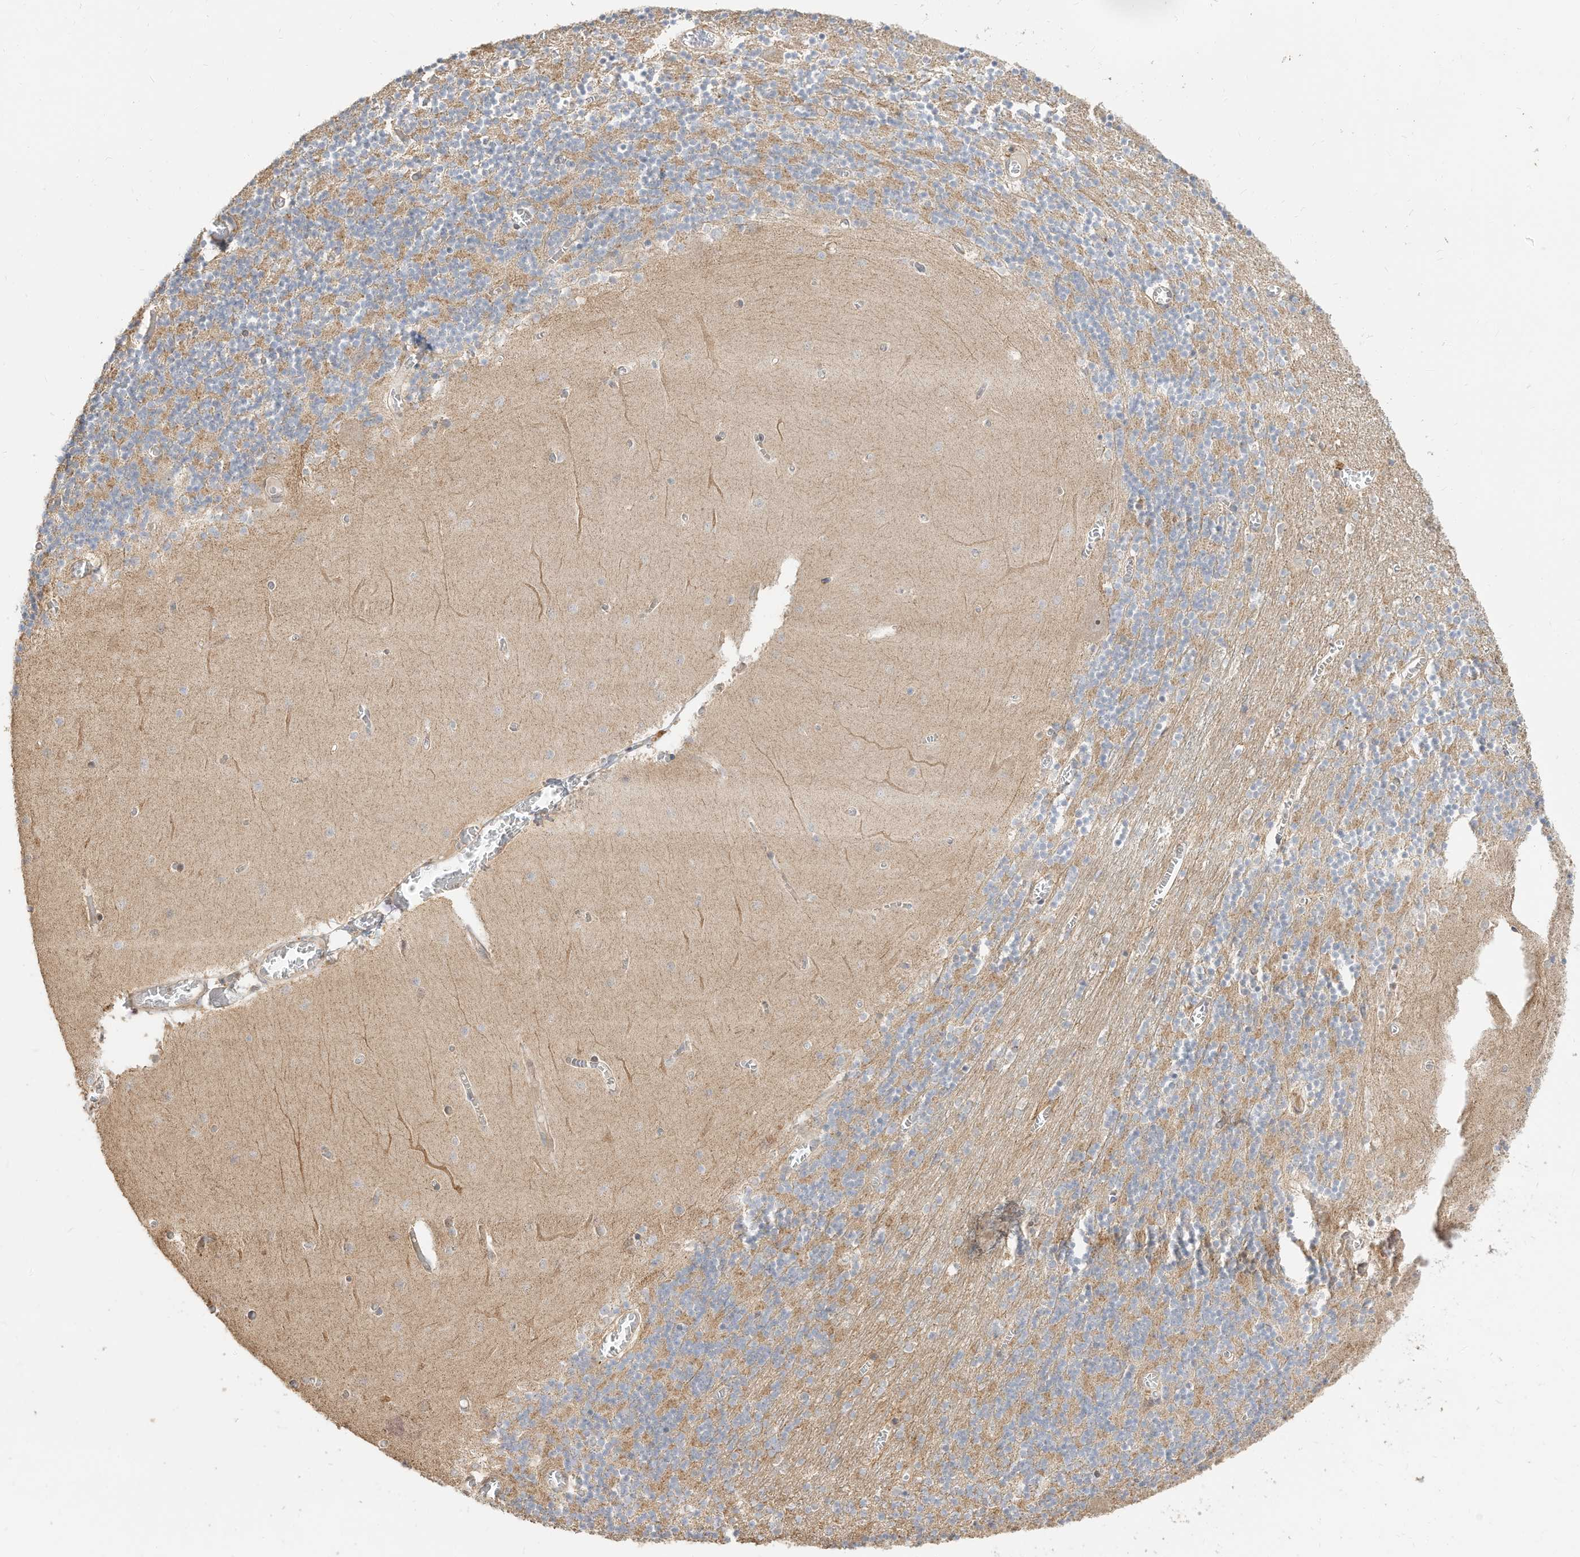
{"staining": {"intensity": "negative", "quantity": "none", "location": "none"}, "tissue": "cerebellum", "cell_type": "Cells in granular layer", "image_type": "normal", "snomed": [{"axis": "morphology", "description": "Normal tissue, NOS"}, {"axis": "topography", "description": "Cerebellum"}], "caption": "A high-resolution histopathology image shows immunohistochemistry staining of unremarkable cerebellum, which displays no significant positivity in cells in granular layer.", "gene": "CAGE1", "patient": {"sex": "female", "age": 28}}